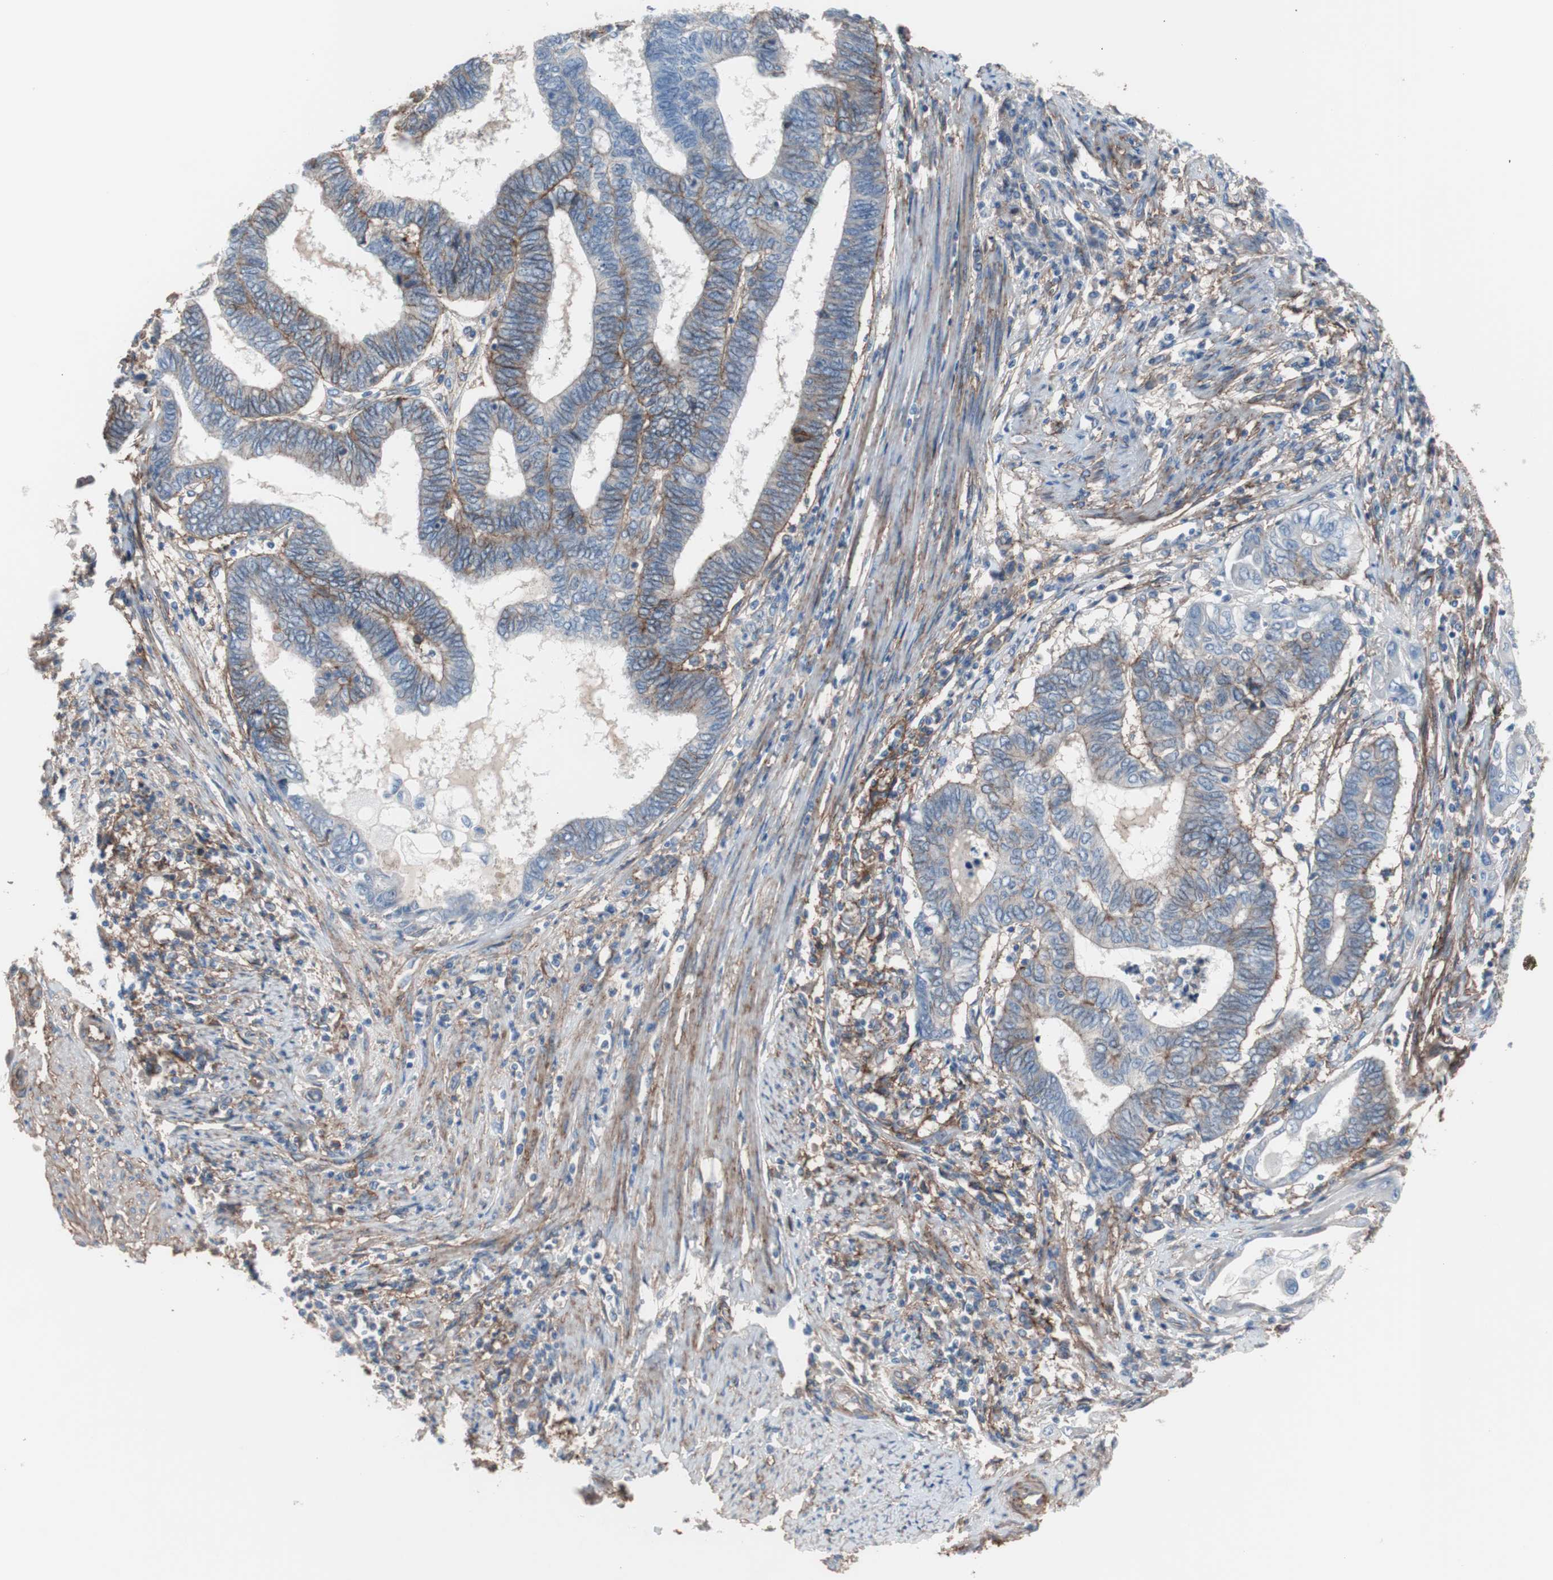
{"staining": {"intensity": "moderate", "quantity": "25%-75%", "location": "cytoplasmic/membranous"}, "tissue": "endometrial cancer", "cell_type": "Tumor cells", "image_type": "cancer", "snomed": [{"axis": "morphology", "description": "Adenocarcinoma, NOS"}, {"axis": "topography", "description": "Uterus"}, {"axis": "topography", "description": "Endometrium"}], "caption": "Immunohistochemical staining of endometrial cancer (adenocarcinoma) displays medium levels of moderate cytoplasmic/membranous protein staining in about 25%-75% of tumor cells.", "gene": "CD81", "patient": {"sex": "female", "age": 70}}